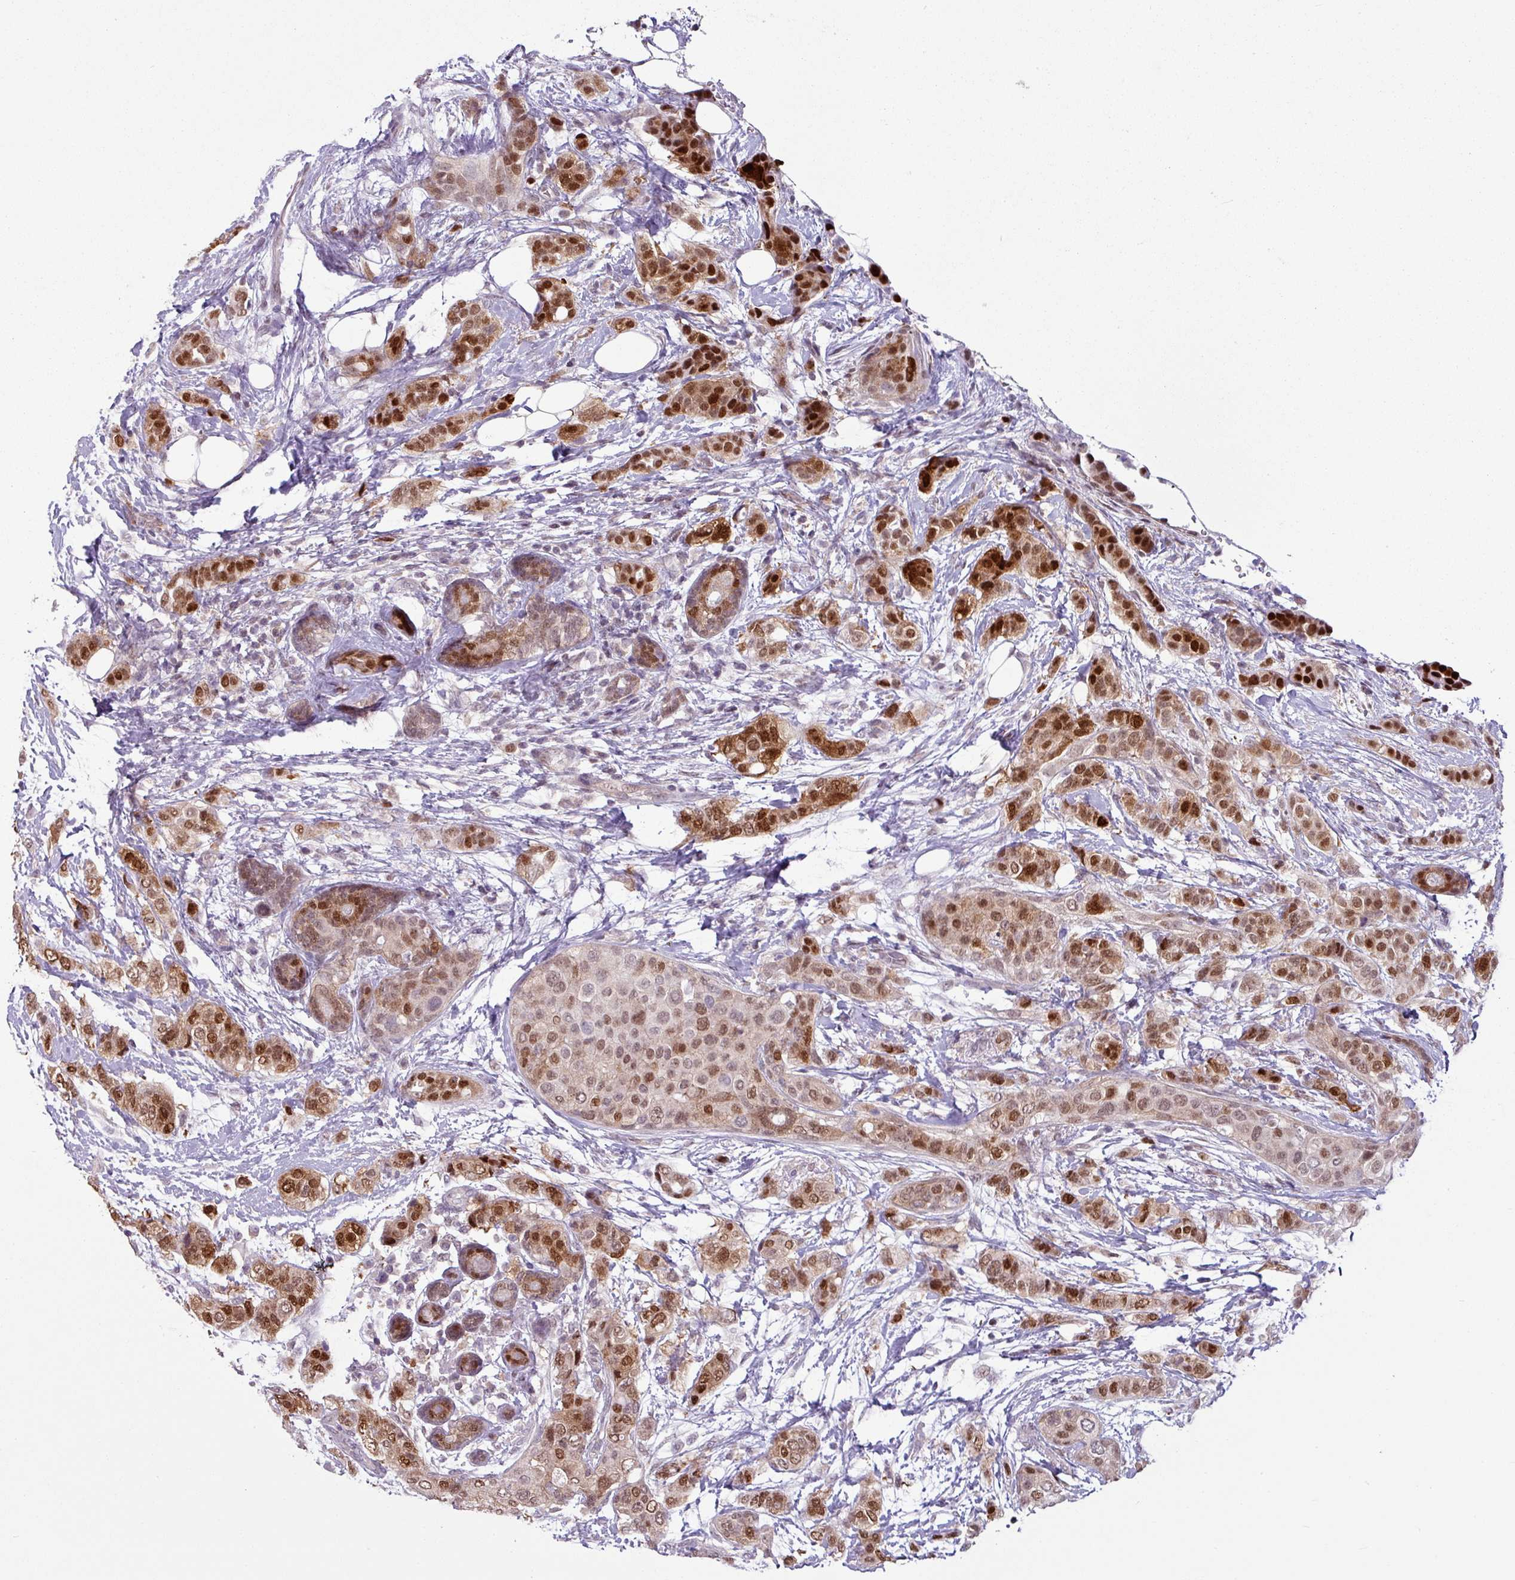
{"staining": {"intensity": "strong", "quantity": ">75%", "location": "cytoplasmic/membranous,nuclear"}, "tissue": "breast cancer", "cell_type": "Tumor cells", "image_type": "cancer", "snomed": [{"axis": "morphology", "description": "Lobular carcinoma"}, {"axis": "topography", "description": "Breast"}], "caption": "Immunohistochemistry of breast cancer reveals high levels of strong cytoplasmic/membranous and nuclear expression in about >75% of tumor cells. The staining is performed using DAB brown chromogen to label protein expression. The nuclei are counter-stained blue using hematoxylin.", "gene": "TTLL12", "patient": {"sex": "female", "age": 51}}